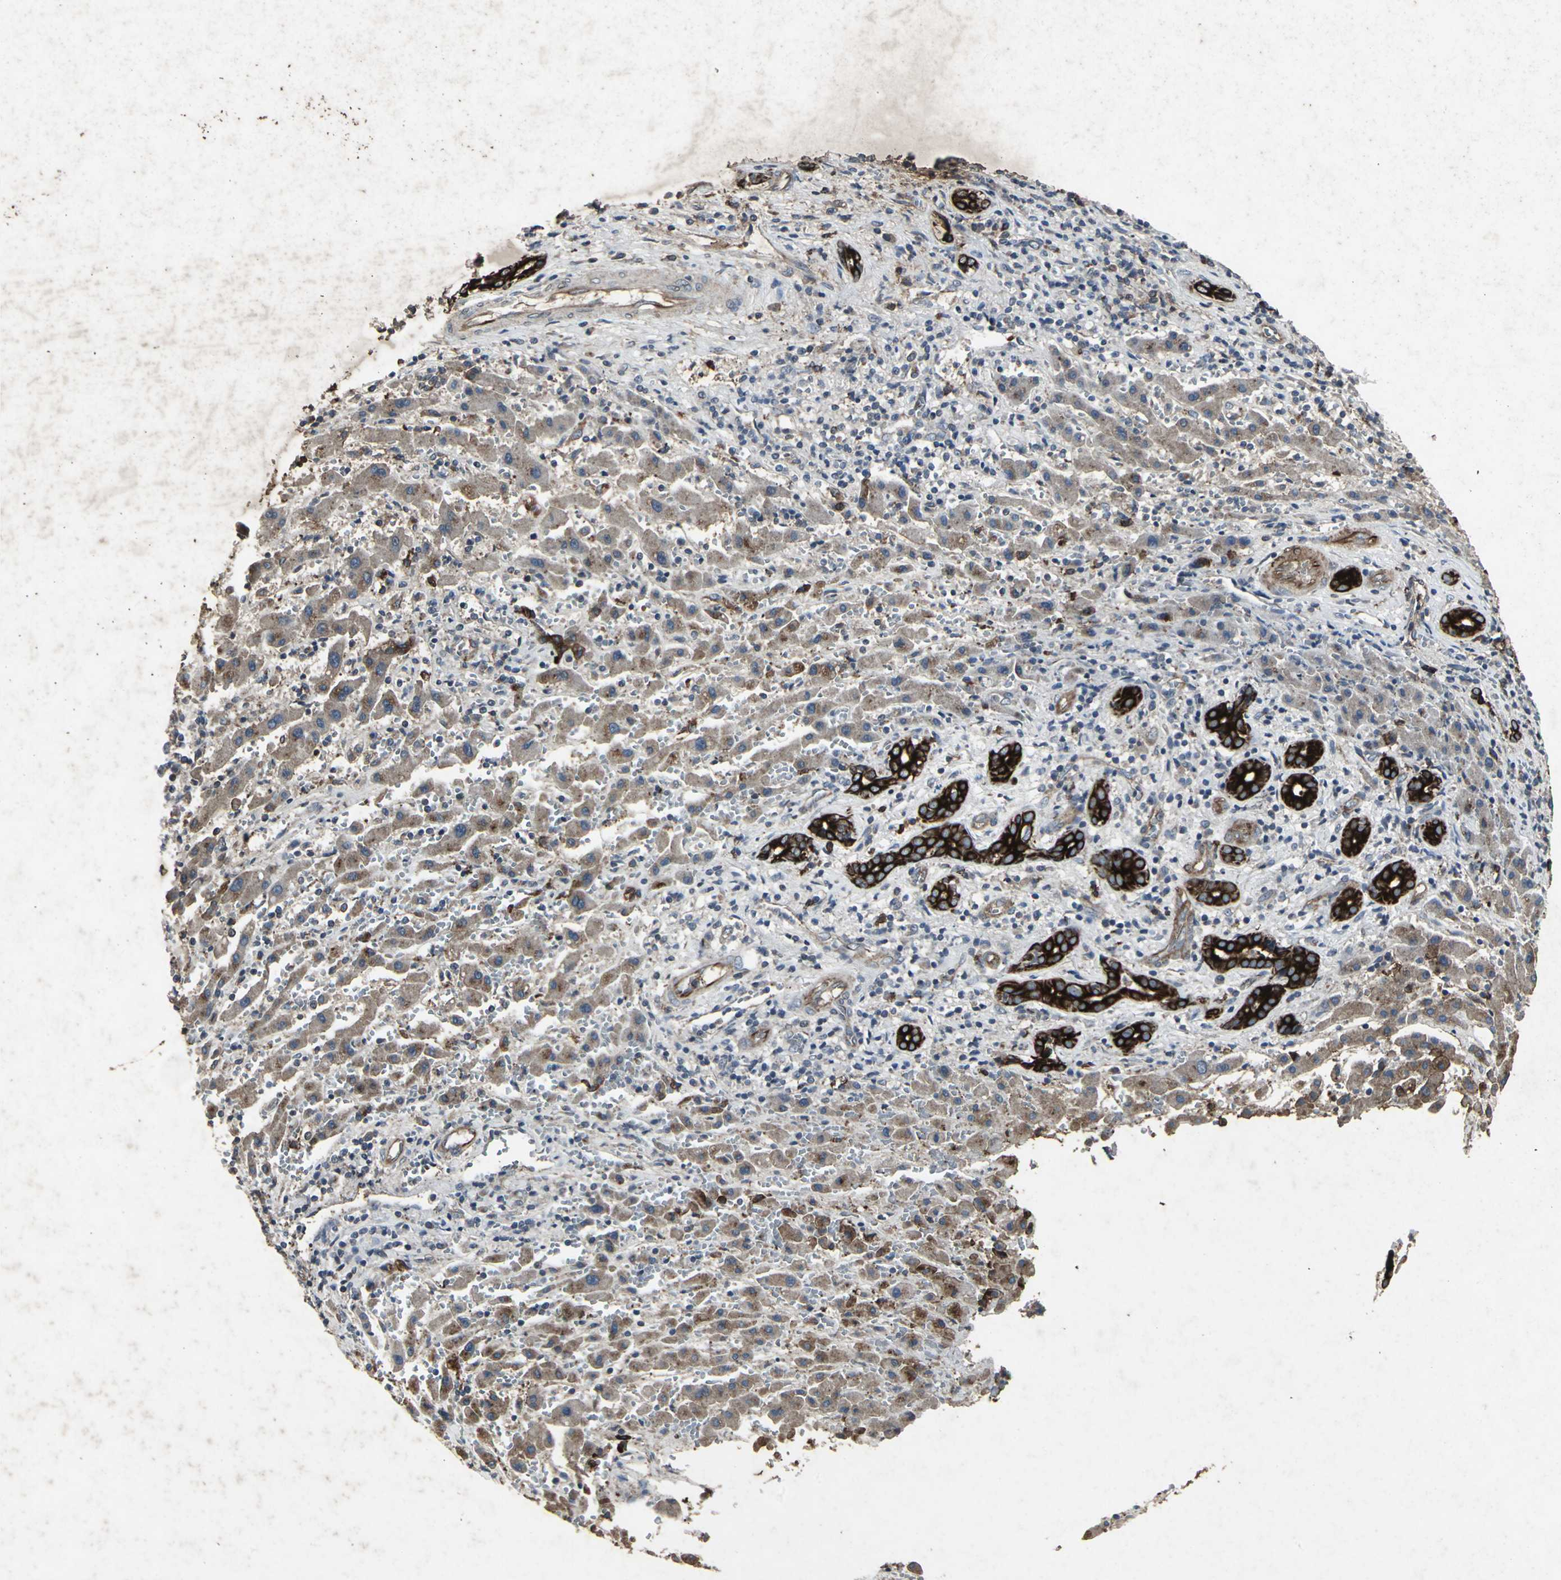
{"staining": {"intensity": "strong", "quantity": ">75%", "location": "cytoplasmic/membranous"}, "tissue": "liver cancer", "cell_type": "Tumor cells", "image_type": "cancer", "snomed": [{"axis": "morphology", "description": "Cholangiocarcinoma"}, {"axis": "topography", "description": "Liver"}], "caption": "Tumor cells reveal strong cytoplasmic/membranous positivity in approximately >75% of cells in liver cancer (cholangiocarcinoma).", "gene": "CCR9", "patient": {"sex": "male", "age": 57}}